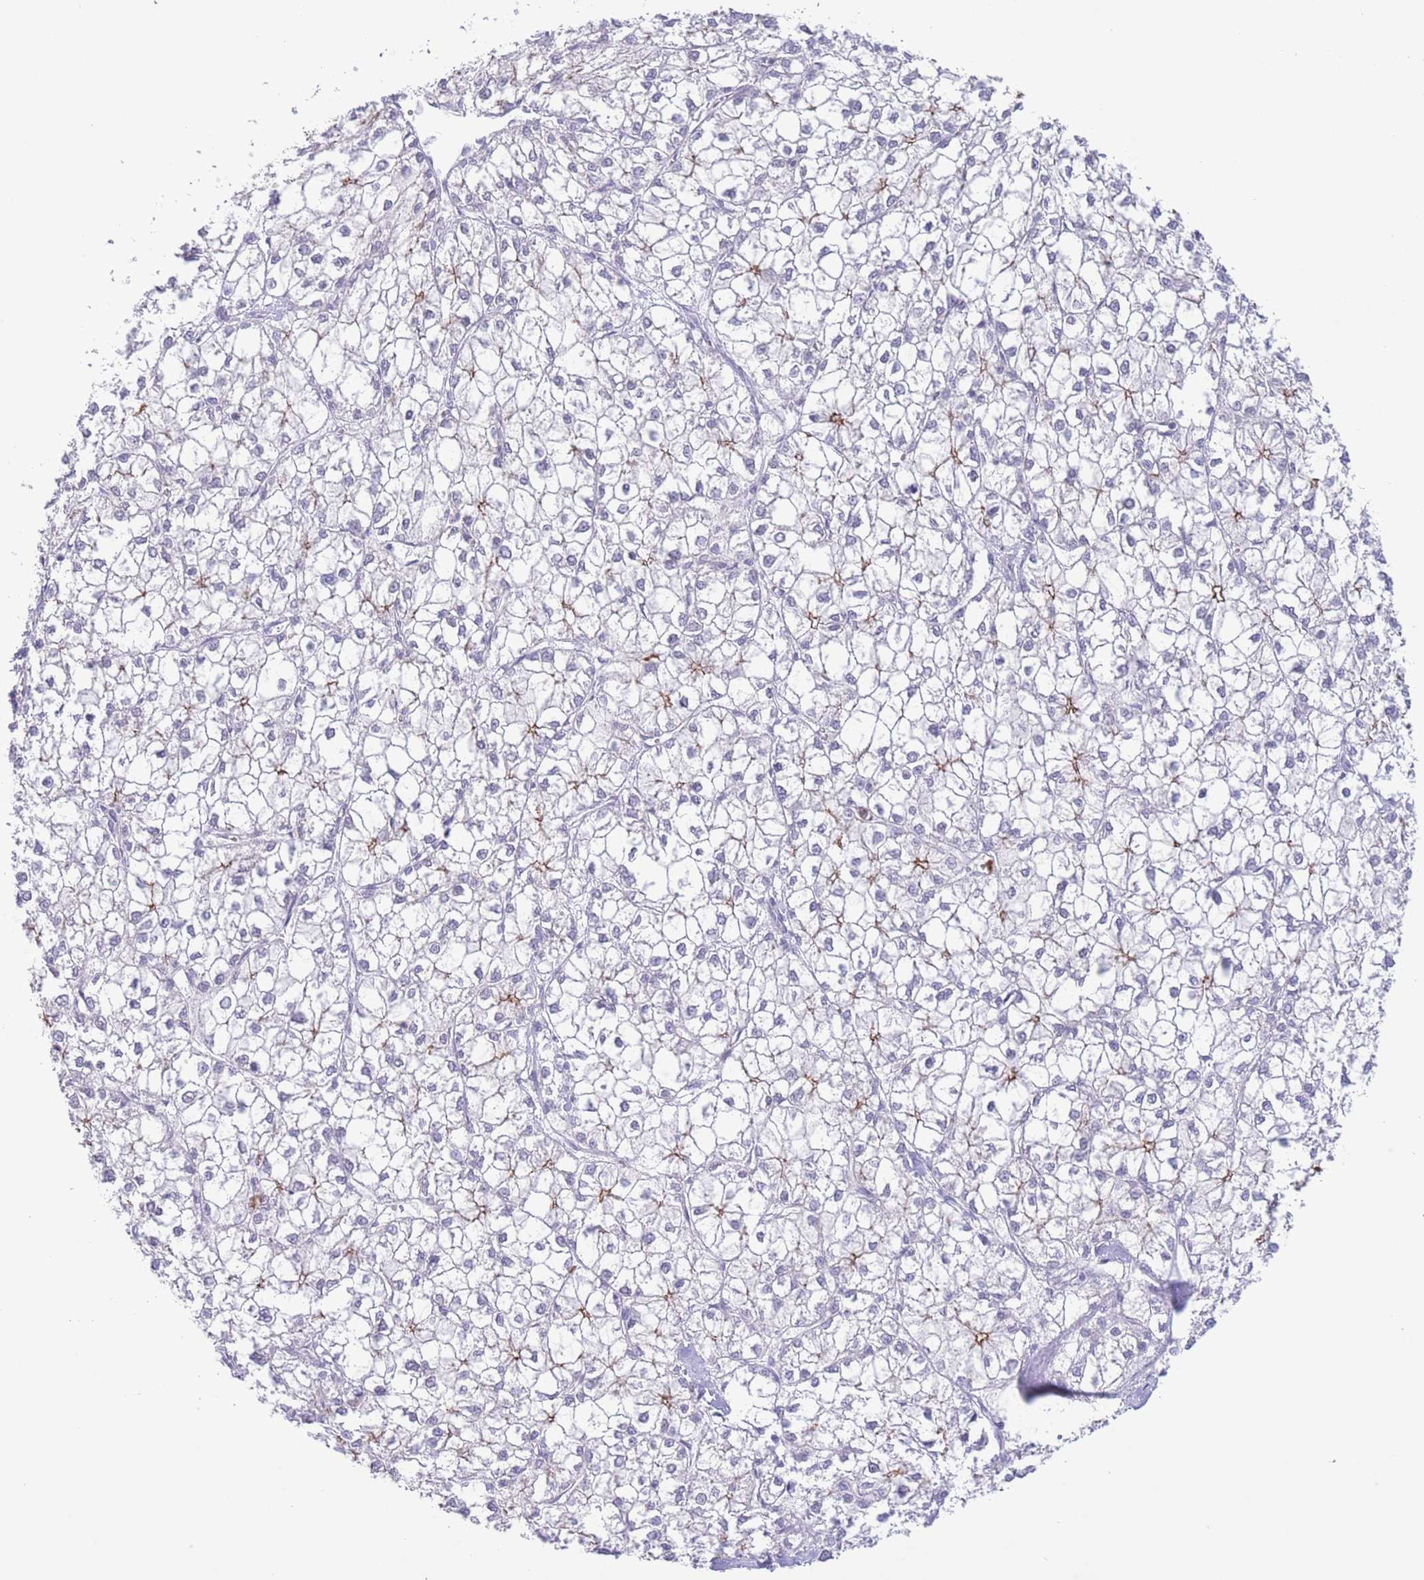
{"staining": {"intensity": "moderate", "quantity": "<25%", "location": "cytoplasmic/membranous"}, "tissue": "liver cancer", "cell_type": "Tumor cells", "image_type": "cancer", "snomed": [{"axis": "morphology", "description": "Carcinoma, Hepatocellular, NOS"}, {"axis": "topography", "description": "Liver"}], "caption": "A low amount of moderate cytoplasmic/membranous positivity is seen in about <25% of tumor cells in liver cancer (hepatocellular carcinoma) tissue. (Brightfield microscopy of DAB IHC at high magnification).", "gene": "LCLAT1", "patient": {"sex": "female", "age": 43}}